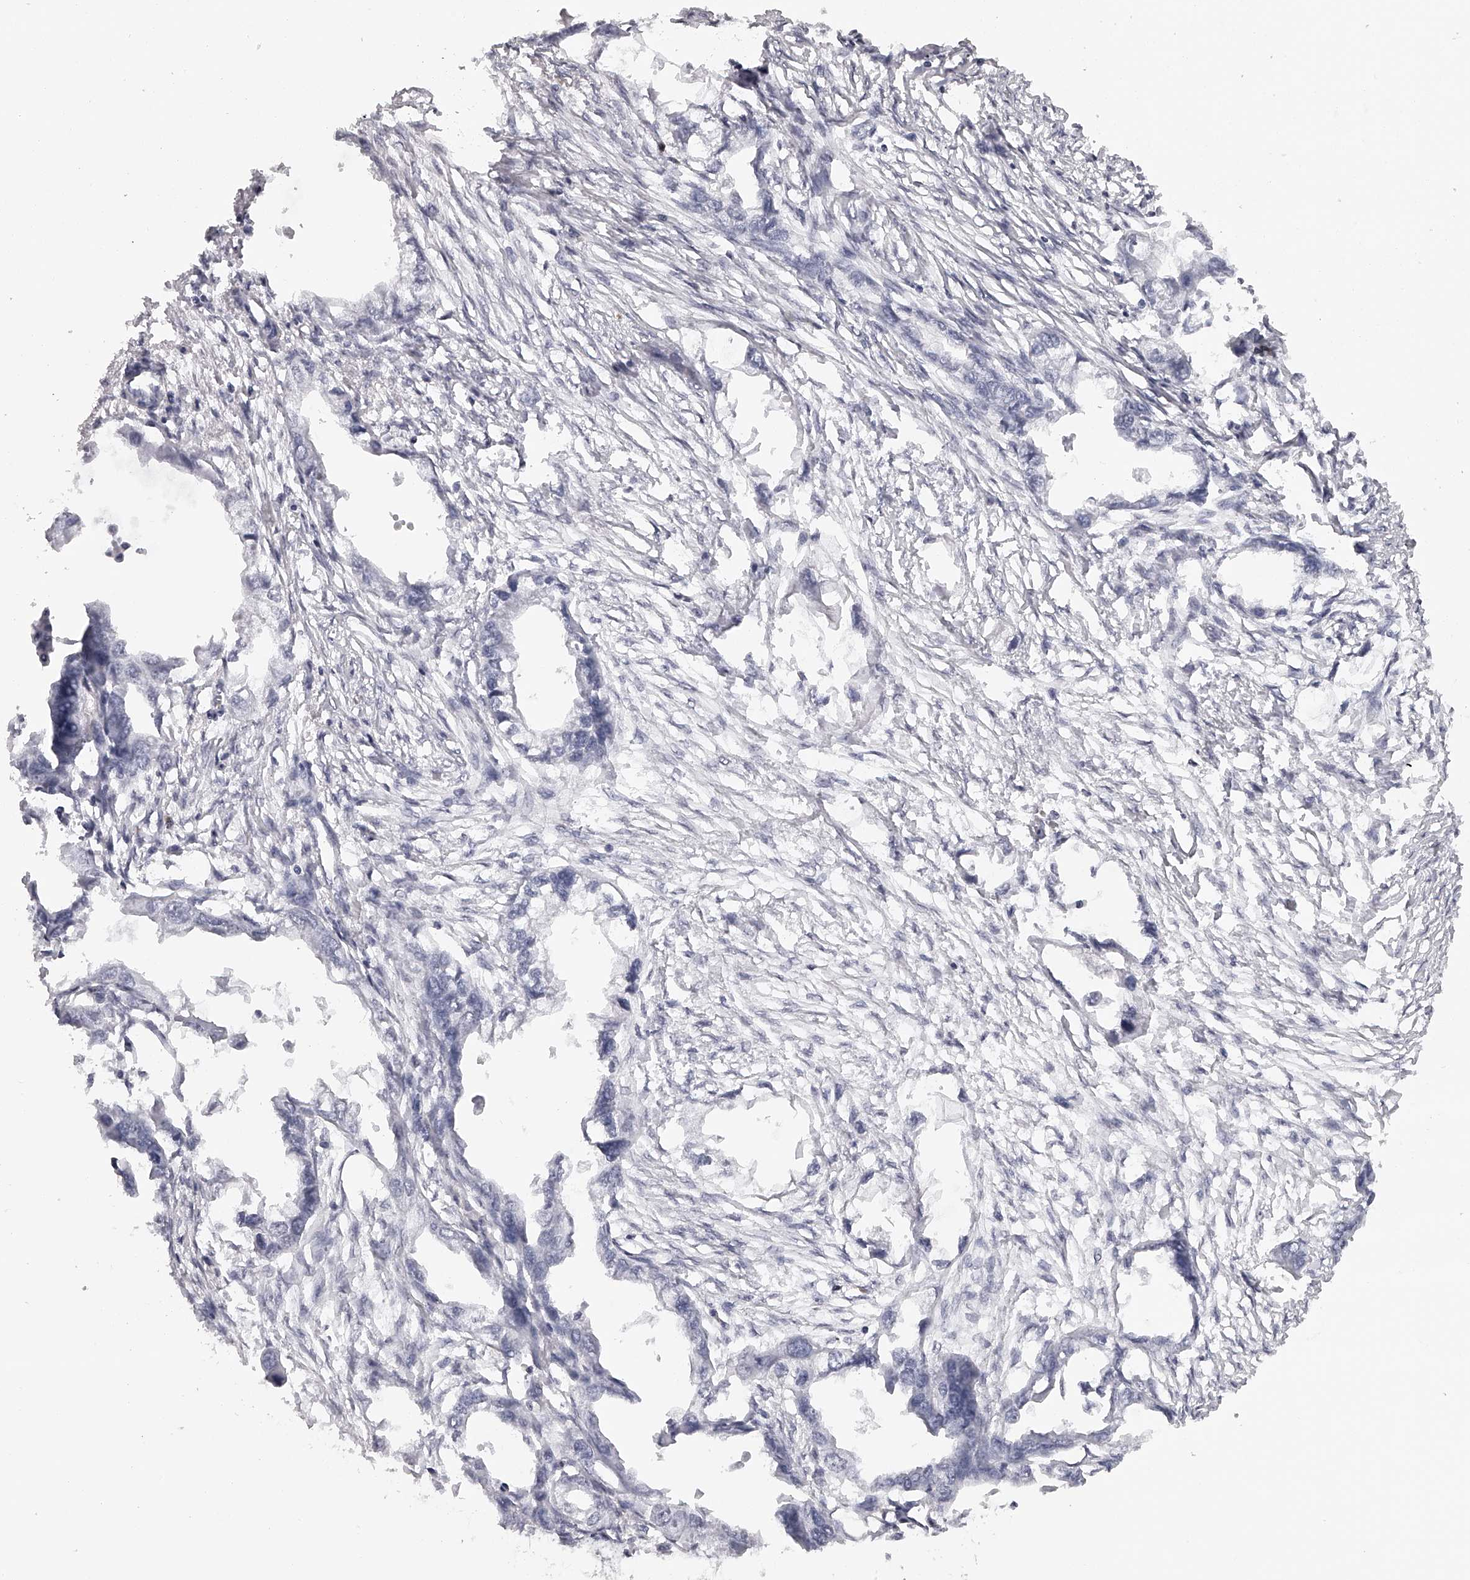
{"staining": {"intensity": "negative", "quantity": "none", "location": "none"}, "tissue": "endometrial cancer", "cell_type": "Tumor cells", "image_type": "cancer", "snomed": [{"axis": "morphology", "description": "Adenocarcinoma, NOS"}, {"axis": "morphology", "description": "Adenocarcinoma, metastatic, NOS"}, {"axis": "topography", "description": "Adipose tissue"}, {"axis": "topography", "description": "Endometrium"}], "caption": "High power microscopy photomicrograph of an immunohistochemistry (IHC) micrograph of endometrial cancer, revealing no significant staining in tumor cells.", "gene": "SEC11C", "patient": {"sex": "female", "age": 67}}